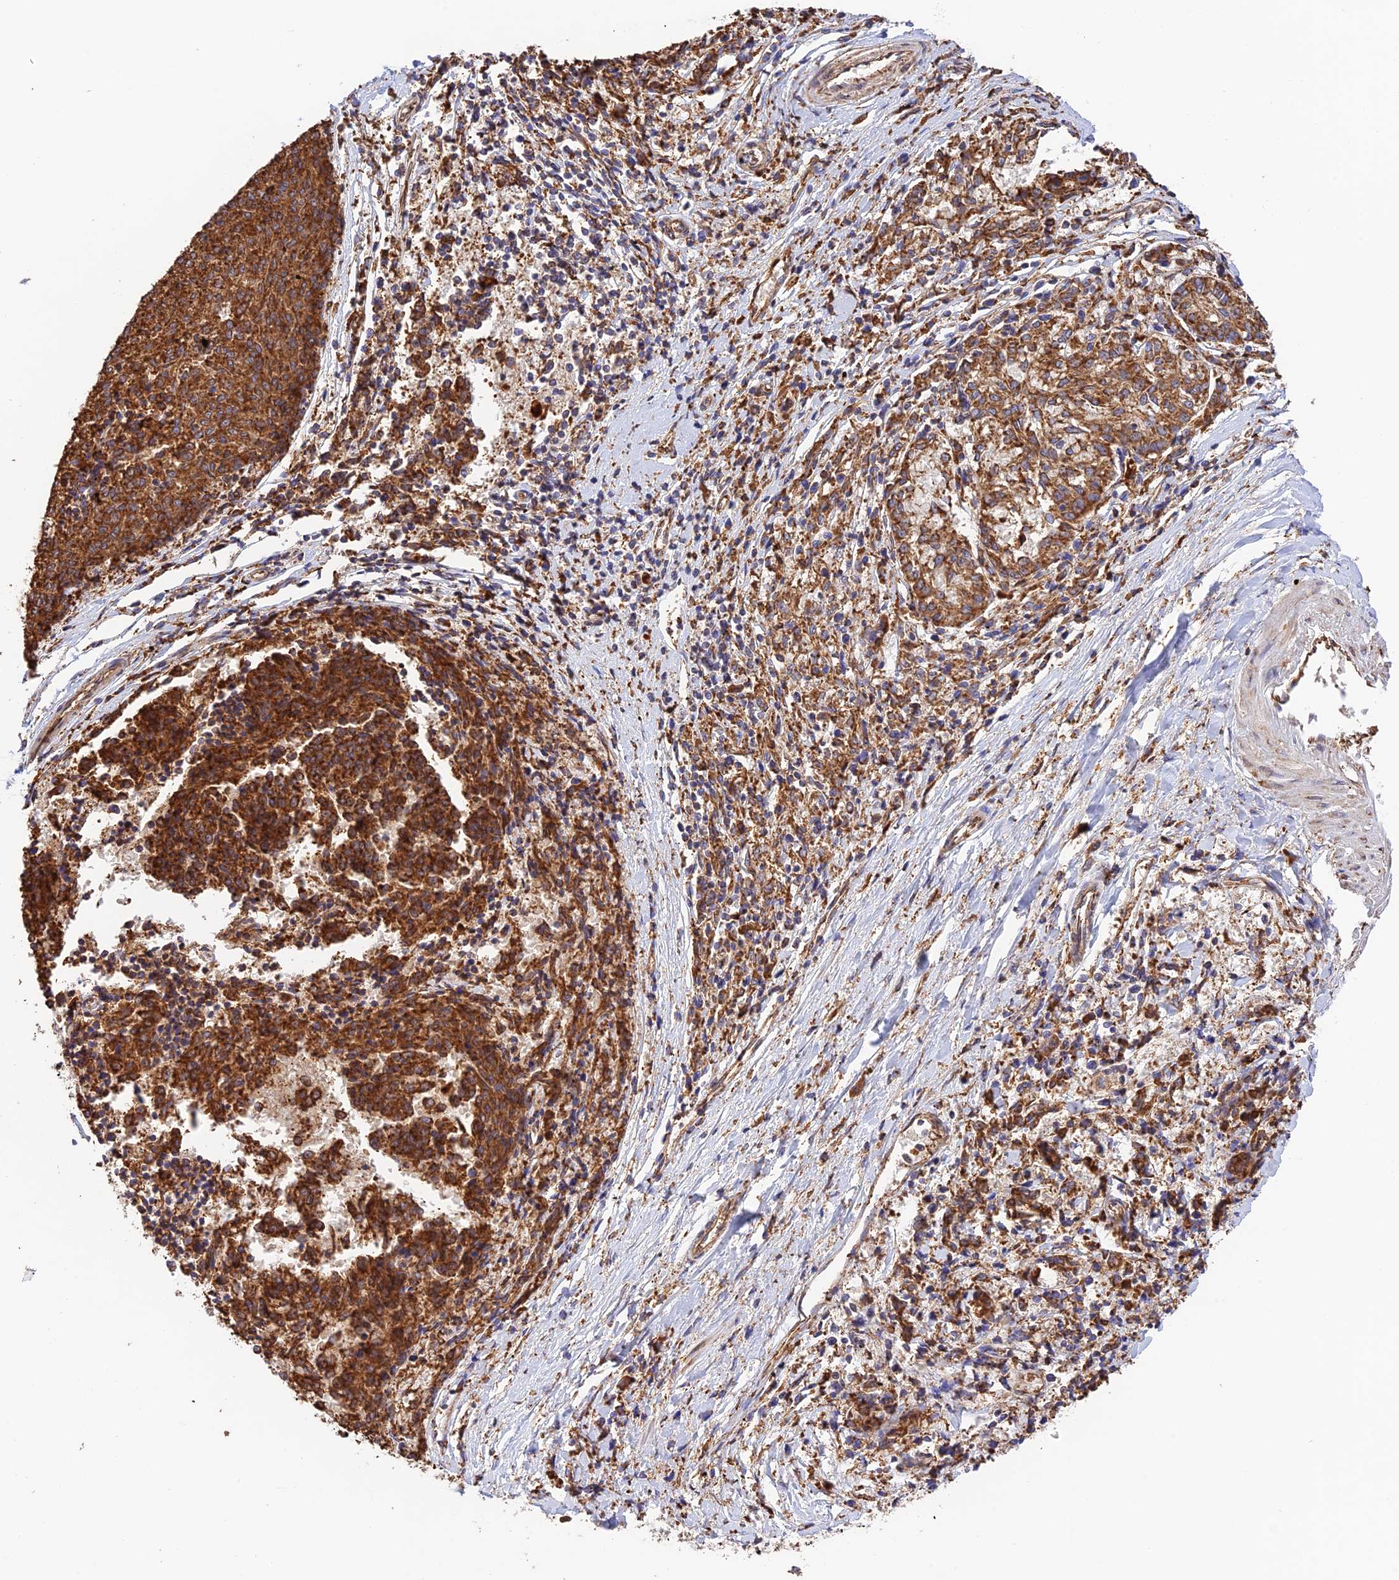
{"staining": {"intensity": "strong", "quantity": ">75%", "location": "cytoplasmic/membranous"}, "tissue": "melanoma", "cell_type": "Tumor cells", "image_type": "cancer", "snomed": [{"axis": "morphology", "description": "Malignant melanoma, NOS"}, {"axis": "topography", "description": "Skin"}], "caption": "Immunohistochemical staining of malignant melanoma reveals high levels of strong cytoplasmic/membranous expression in about >75% of tumor cells.", "gene": "RPL5", "patient": {"sex": "female", "age": 72}}